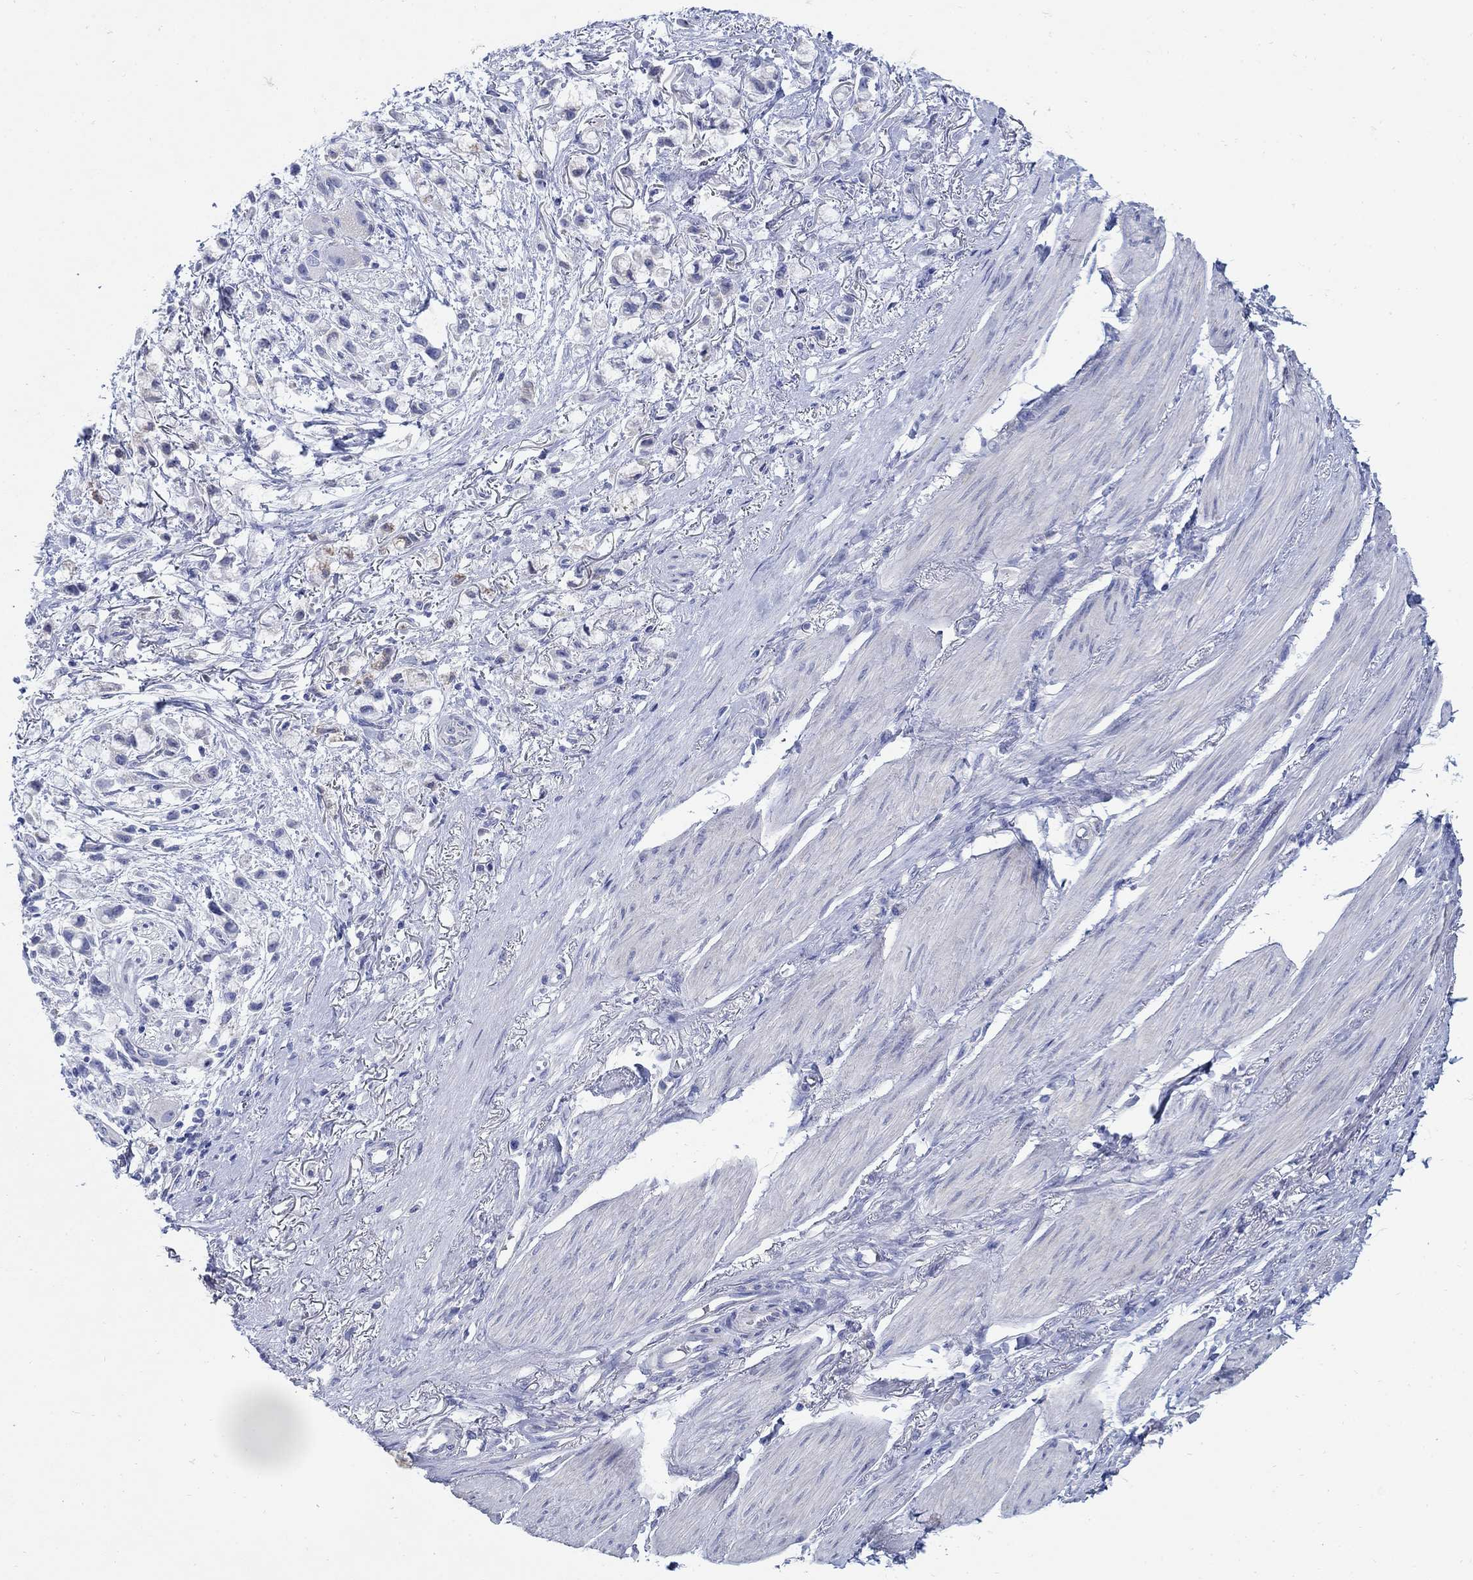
{"staining": {"intensity": "negative", "quantity": "none", "location": "none"}, "tissue": "stomach cancer", "cell_type": "Tumor cells", "image_type": "cancer", "snomed": [{"axis": "morphology", "description": "Adenocarcinoma, NOS"}, {"axis": "topography", "description": "Stomach"}], "caption": "Immunohistochemistry of stomach cancer reveals no staining in tumor cells.", "gene": "ZDHHC14", "patient": {"sex": "female", "age": 81}}